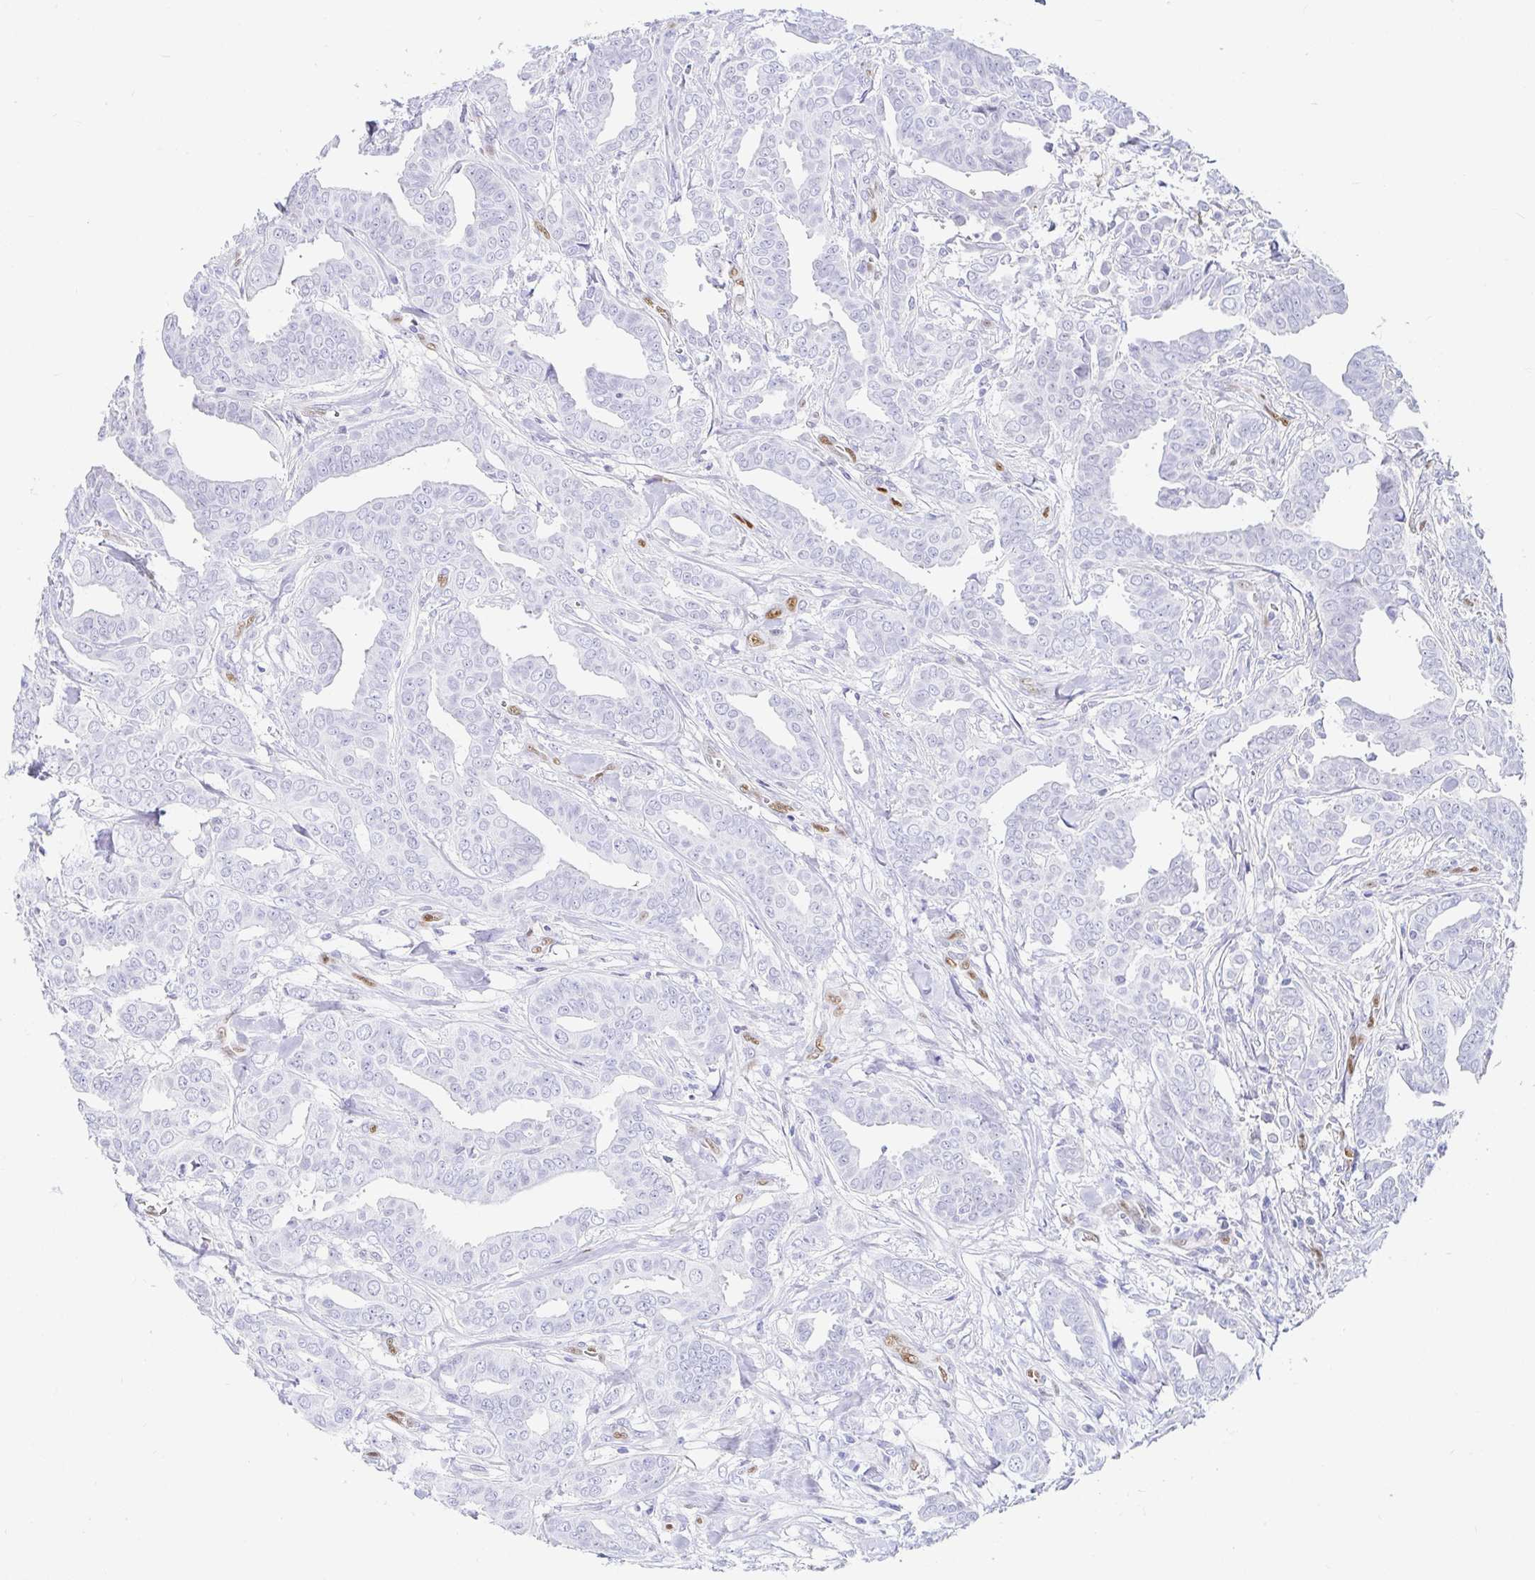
{"staining": {"intensity": "negative", "quantity": "none", "location": "none"}, "tissue": "breast cancer", "cell_type": "Tumor cells", "image_type": "cancer", "snomed": [{"axis": "morphology", "description": "Duct carcinoma"}, {"axis": "topography", "description": "Breast"}], "caption": "IHC photomicrograph of neoplastic tissue: breast cancer (infiltrating ductal carcinoma) stained with DAB (3,3'-diaminobenzidine) demonstrates no significant protein expression in tumor cells.", "gene": "HINFP", "patient": {"sex": "female", "age": 45}}